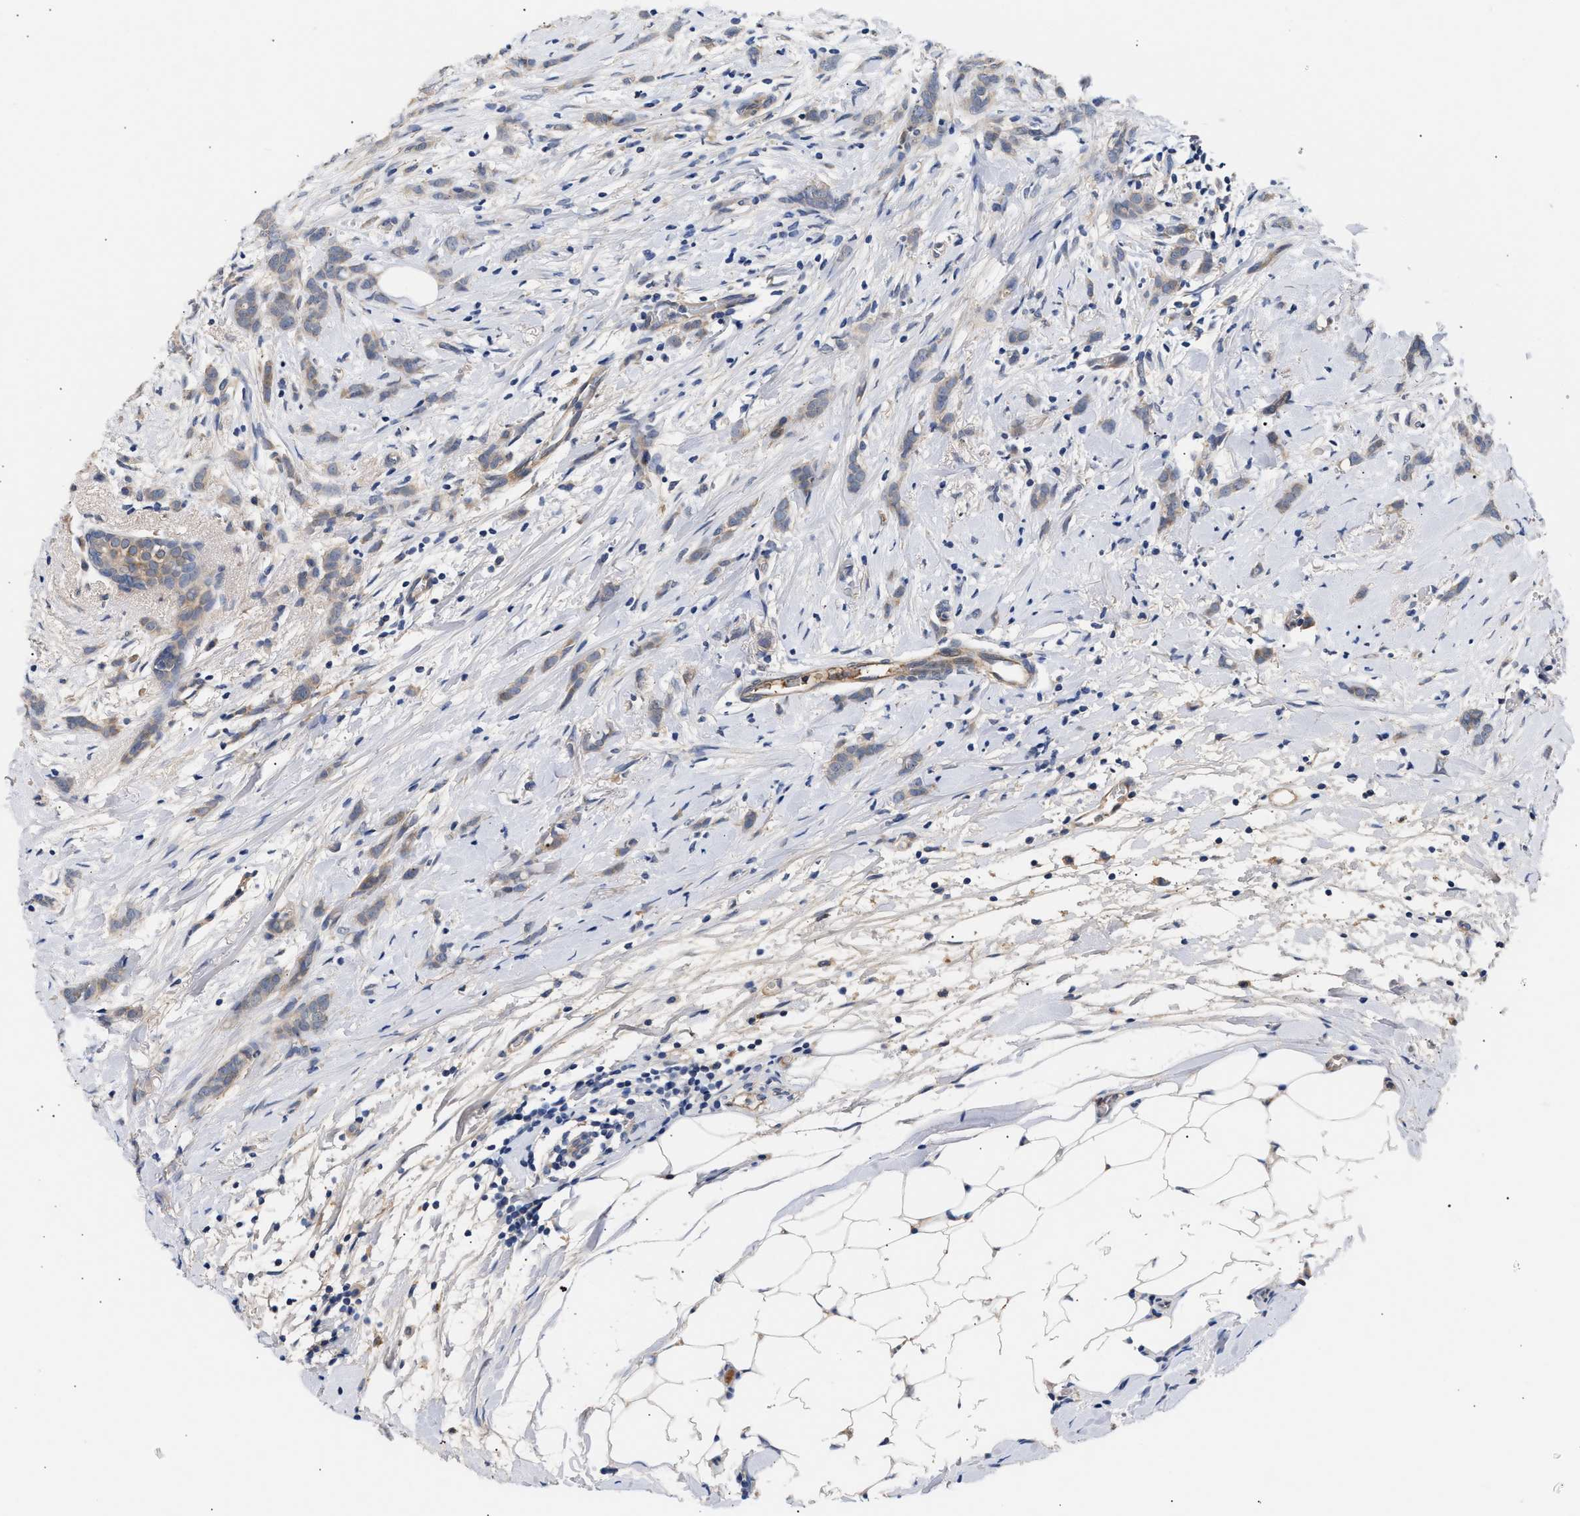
{"staining": {"intensity": "weak", "quantity": "<25%", "location": "cytoplasmic/membranous"}, "tissue": "breast cancer", "cell_type": "Tumor cells", "image_type": "cancer", "snomed": [{"axis": "morphology", "description": "Lobular carcinoma, in situ"}, {"axis": "morphology", "description": "Lobular carcinoma"}, {"axis": "topography", "description": "Breast"}], "caption": "A high-resolution histopathology image shows IHC staining of breast cancer (lobular carcinoma in situ), which reveals no significant positivity in tumor cells. Nuclei are stained in blue.", "gene": "KASH5", "patient": {"sex": "female", "age": 41}}